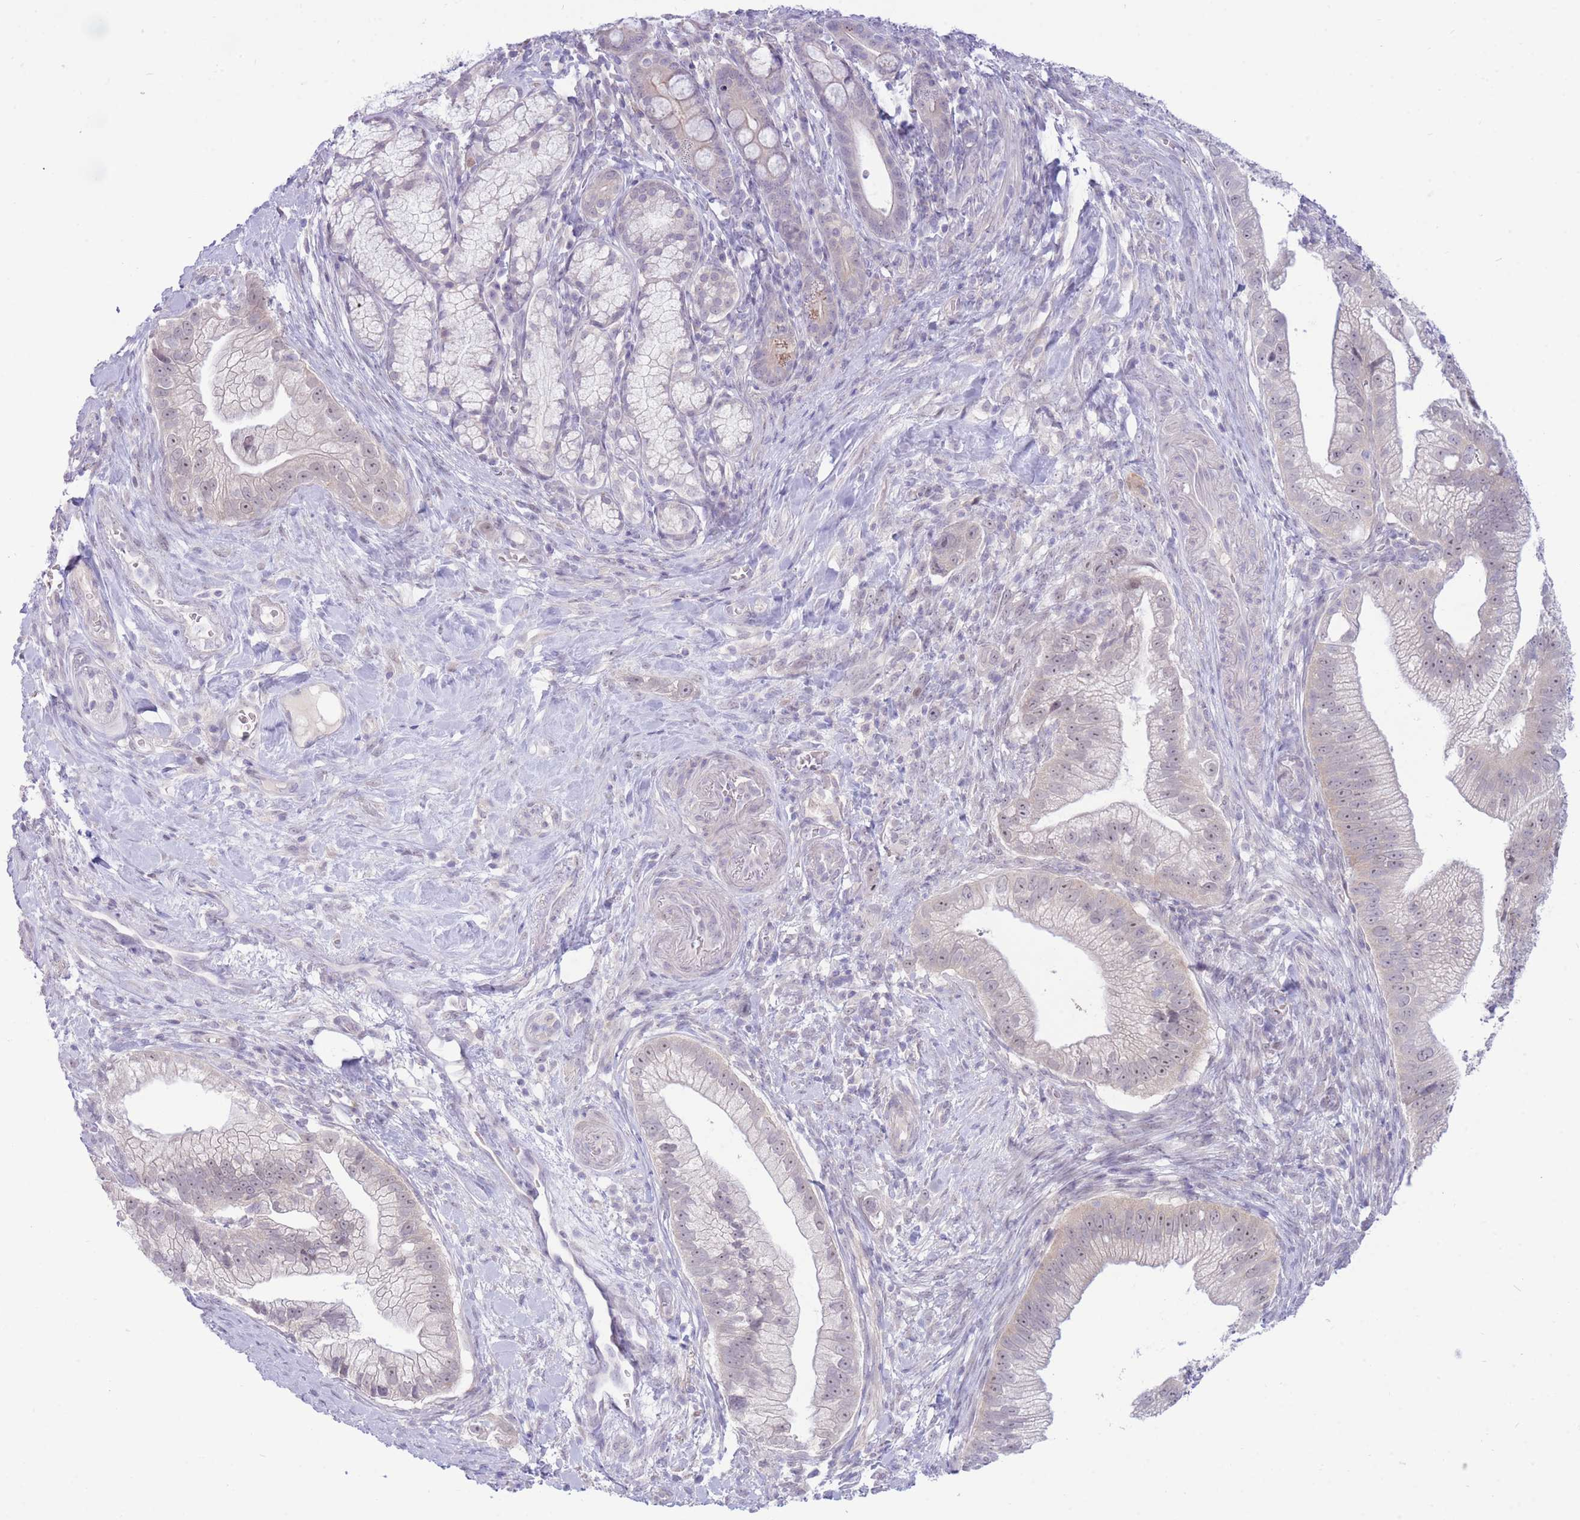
{"staining": {"intensity": "negative", "quantity": "none", "location": "none"}, "tissue": "pancreatic cancer", "cell_type": "Tumor cells", "image_type": "cancer", "snomed": [{"axis": "morphology", "description": "Adenocarcinoma, NOS"}, {"axis": "topography", "description": "Pancreas"}], "caption": "Tumor cells are negative for protein expression in human pancreatic adenocarcinoma. (Brightfield microscopy of DAB immunohistochemistry (IHC) at high magnification).", "gene": "FBXO46", "patient": {"sex": "male", "age": 70}}